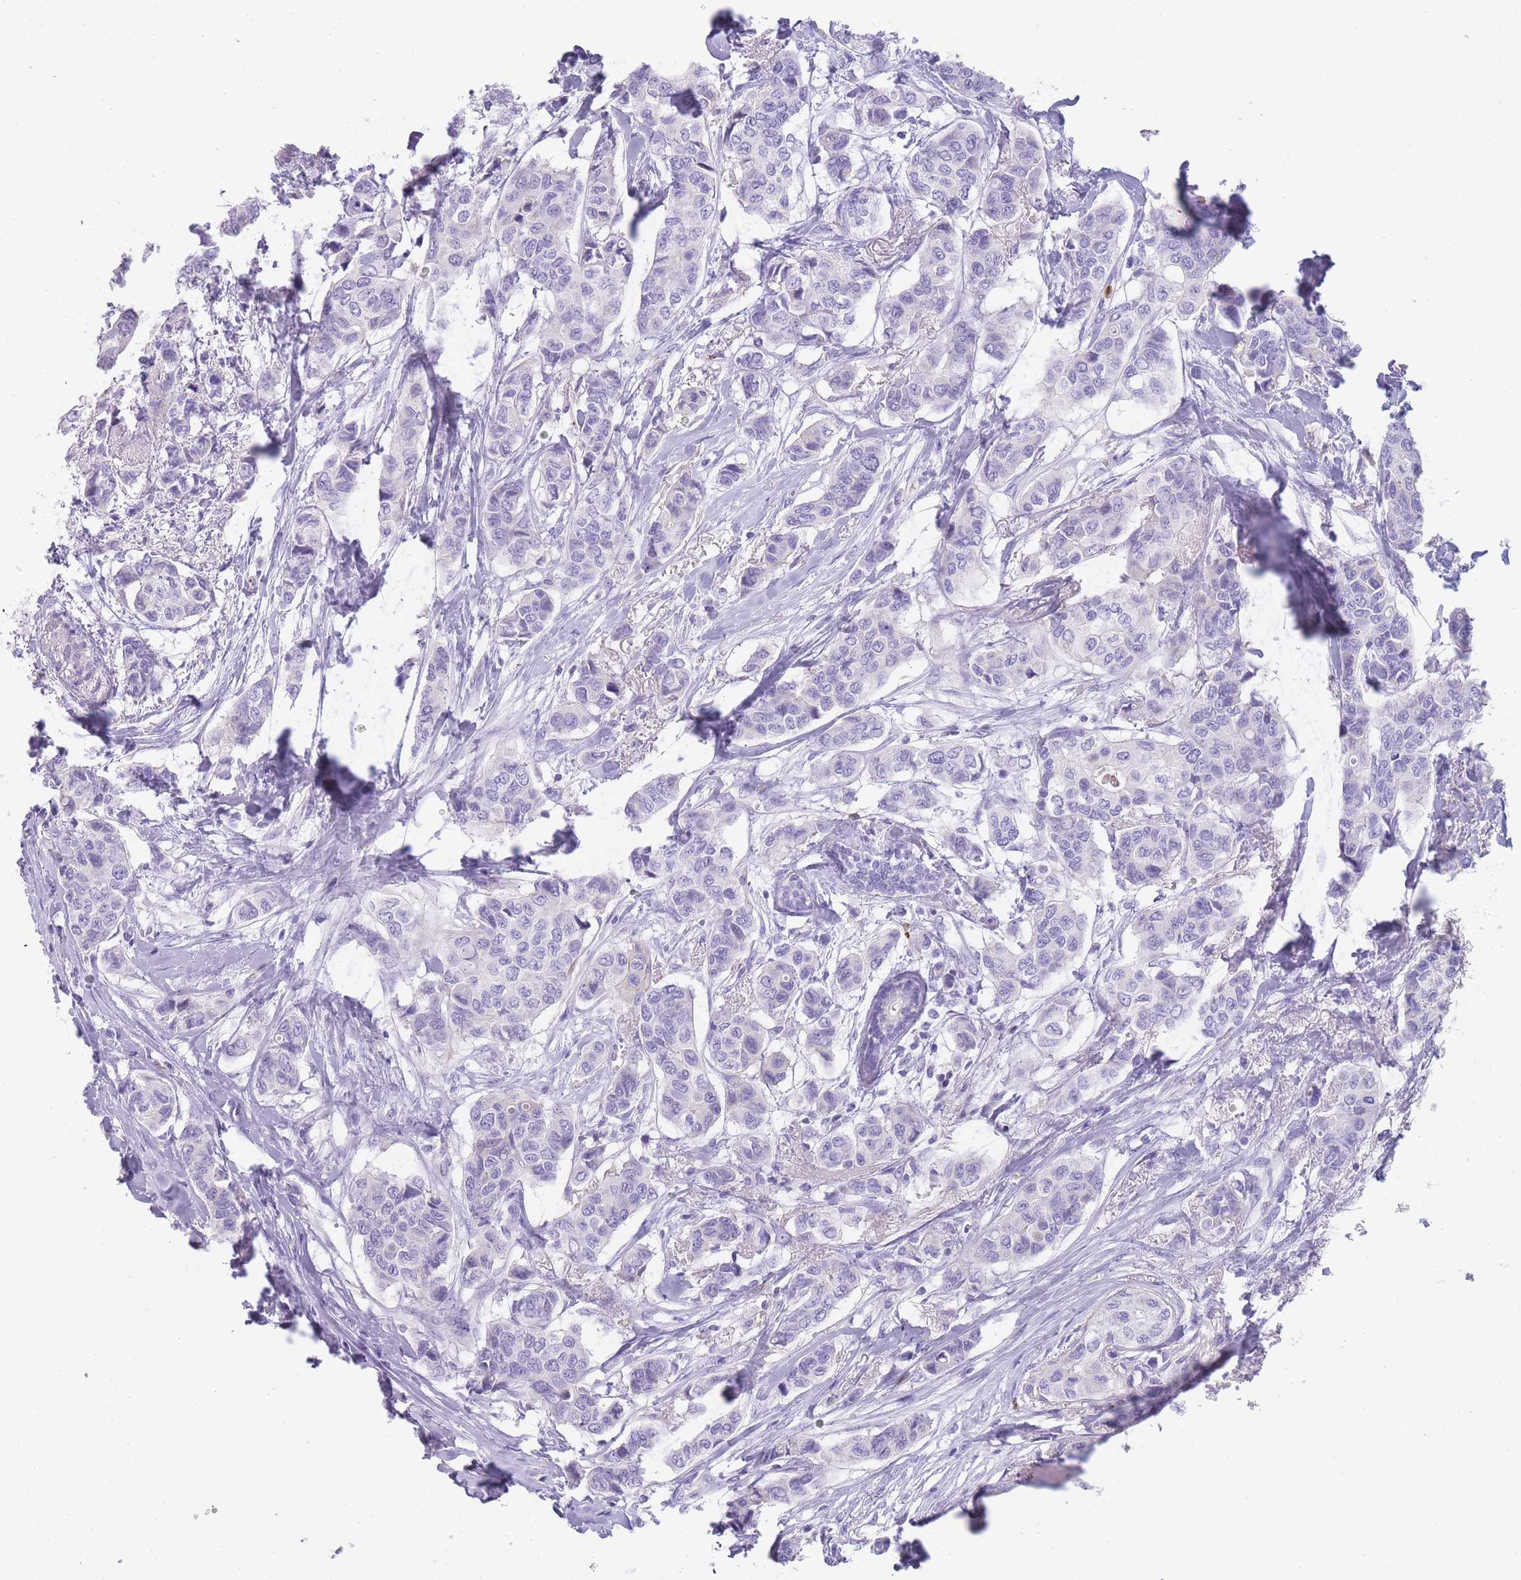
{"staining": {"intensity": "negative", "quantity": "none", "location": "none"}, "tissue": "breast cancer", "cell_type": "Tumor cells", "image_type": "cancer", "snomed": [{"axis": "morphology", "description": "Lobular carcinoma"}, {"axis": "topography", "description": "Breast"}], "caption": "Tumor cells are negative for brown protein staining in breast lobular carcinoma.", "gene": "CR1L", "patient": {"sex": "female", "age": 51}}